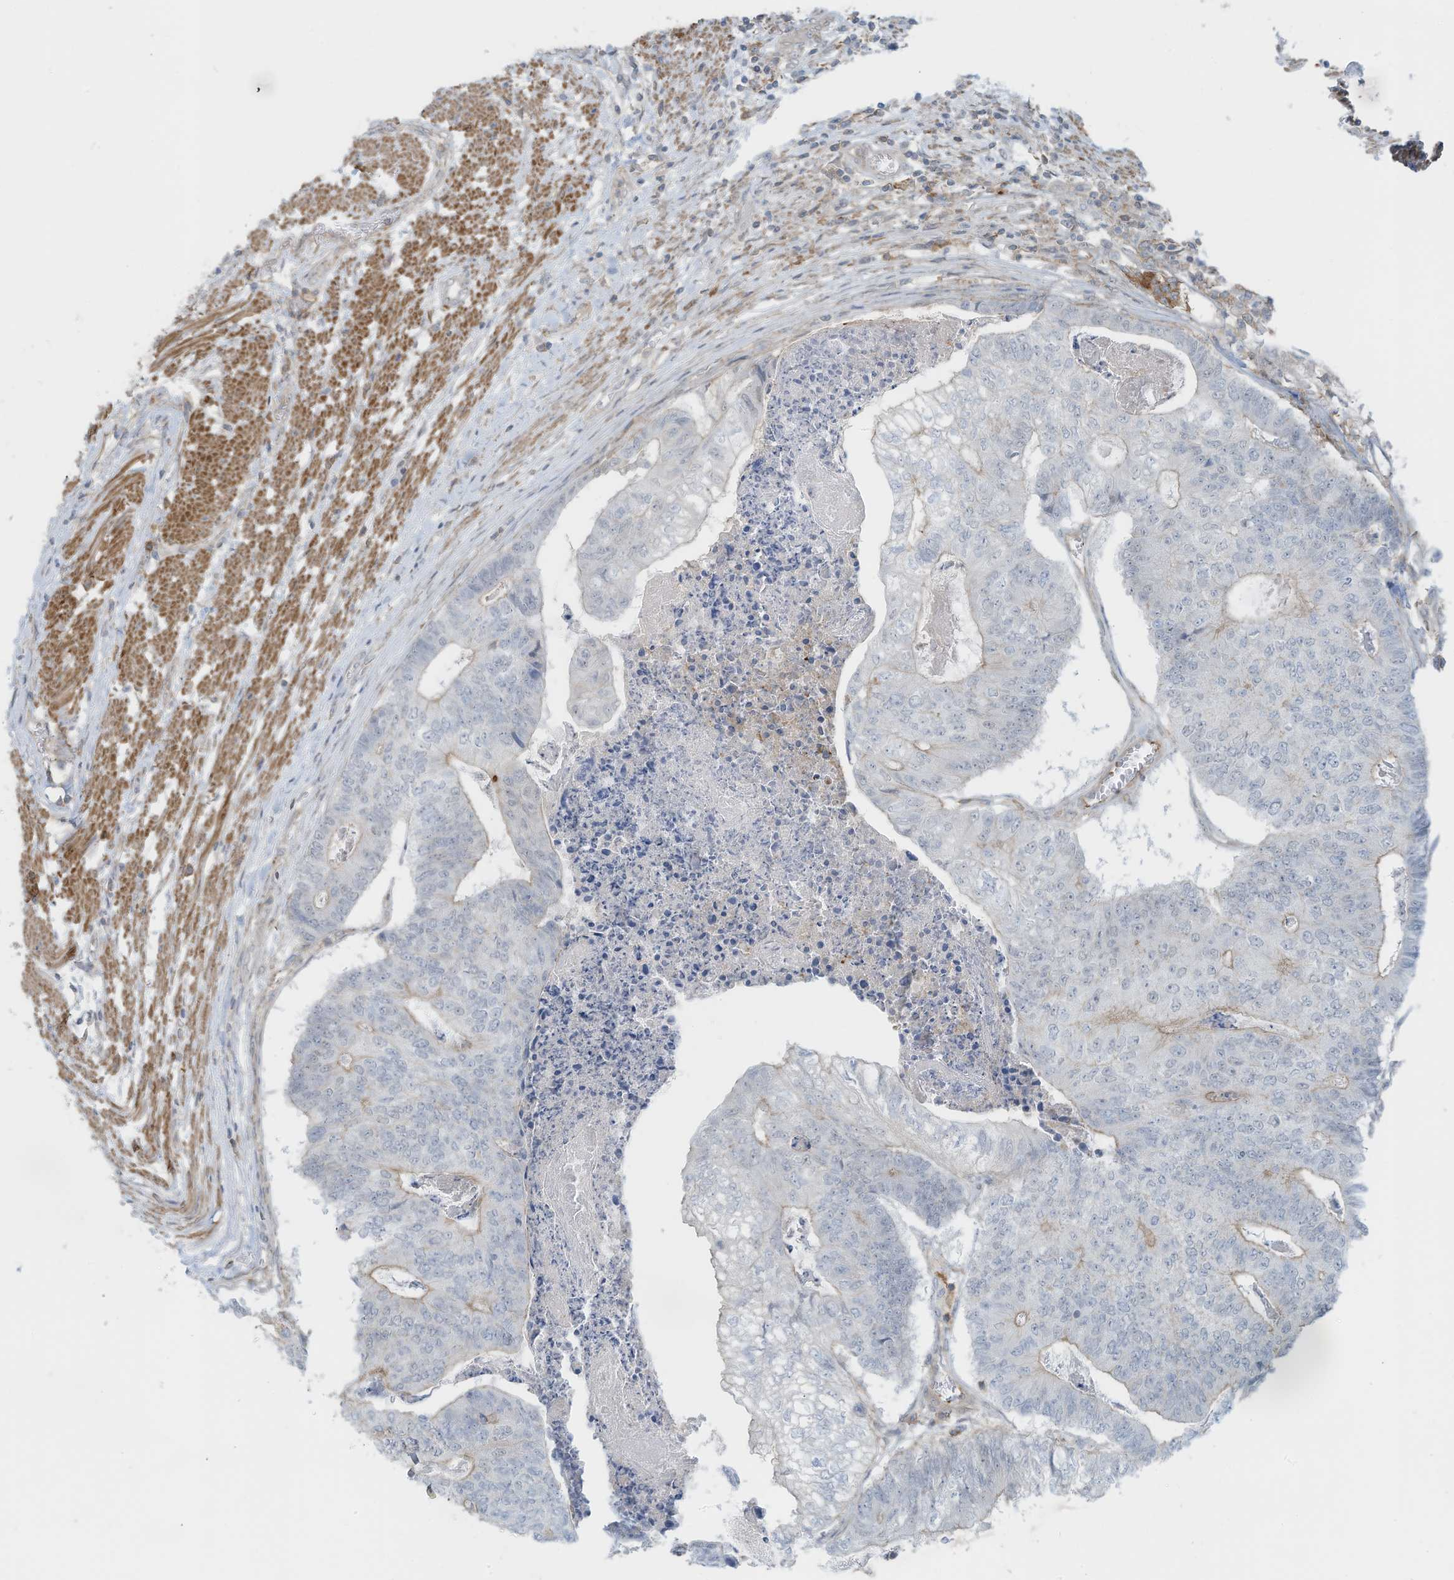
{"staining": {"intensity": "weak", "quantity": "25%-75%", "location": "cytoplasmic/membranous"}, "tissue": "colorectal cancer", "cell_type": "Tumor cells", "image_type": "cancer", "snomed": [{"axis": "morphology", "description": "Adenocarcinoma, NOS"}, {"axis": "topography", "description": "Colon"}], "caption": "Weak cytoplasmic/membranous staining for a protein is appreciated in about 25%-75% of tumor cells of colorectal cancer (adenocarcinoma) using immunohistochemistry.", "gene": "ZNF846", "patient": {"sex": "female", "age": 67}}